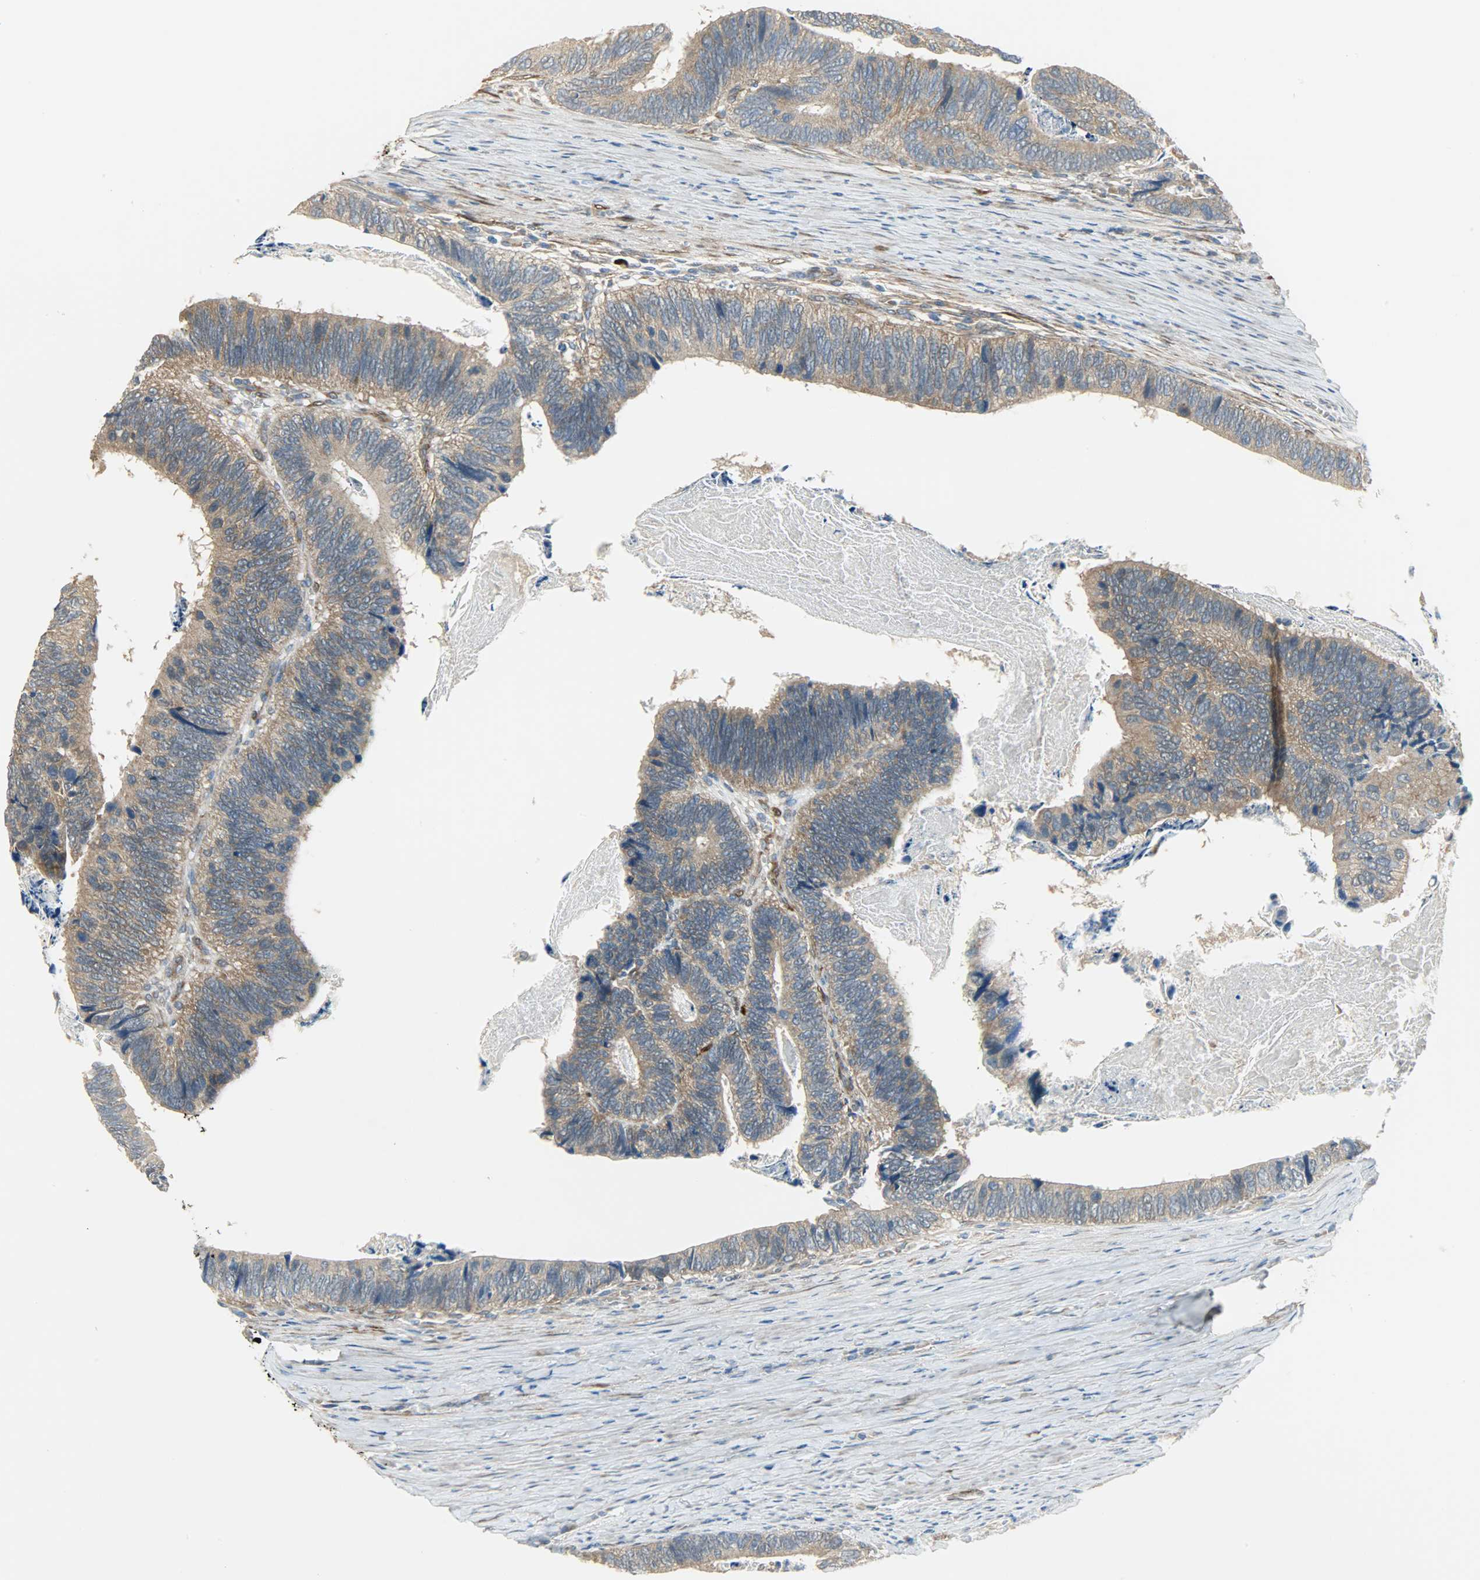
{"staining": {"intensity": "moderate", "quantity": ">75%", "location": "cytoplasmic/membranous"}, "tissue": "colorectal cancer", "cell_type": "Tumor cells", "image_type": "cancer", "snomed": [{"axis": "morphology", "description": "Adenocarcinoma, NOS"}, {"axis": "topography", "description": "Colon"}], "caption": "High-power microscopy captured an immunohistochemistry histopathology image of adenocarcinoma (colorectal), revealing moderate cytoplasmic/membranous expression in about >75% of tumor cells.", "gene": "C1orf198", "patient": {"sex": "male", "age": 72}}